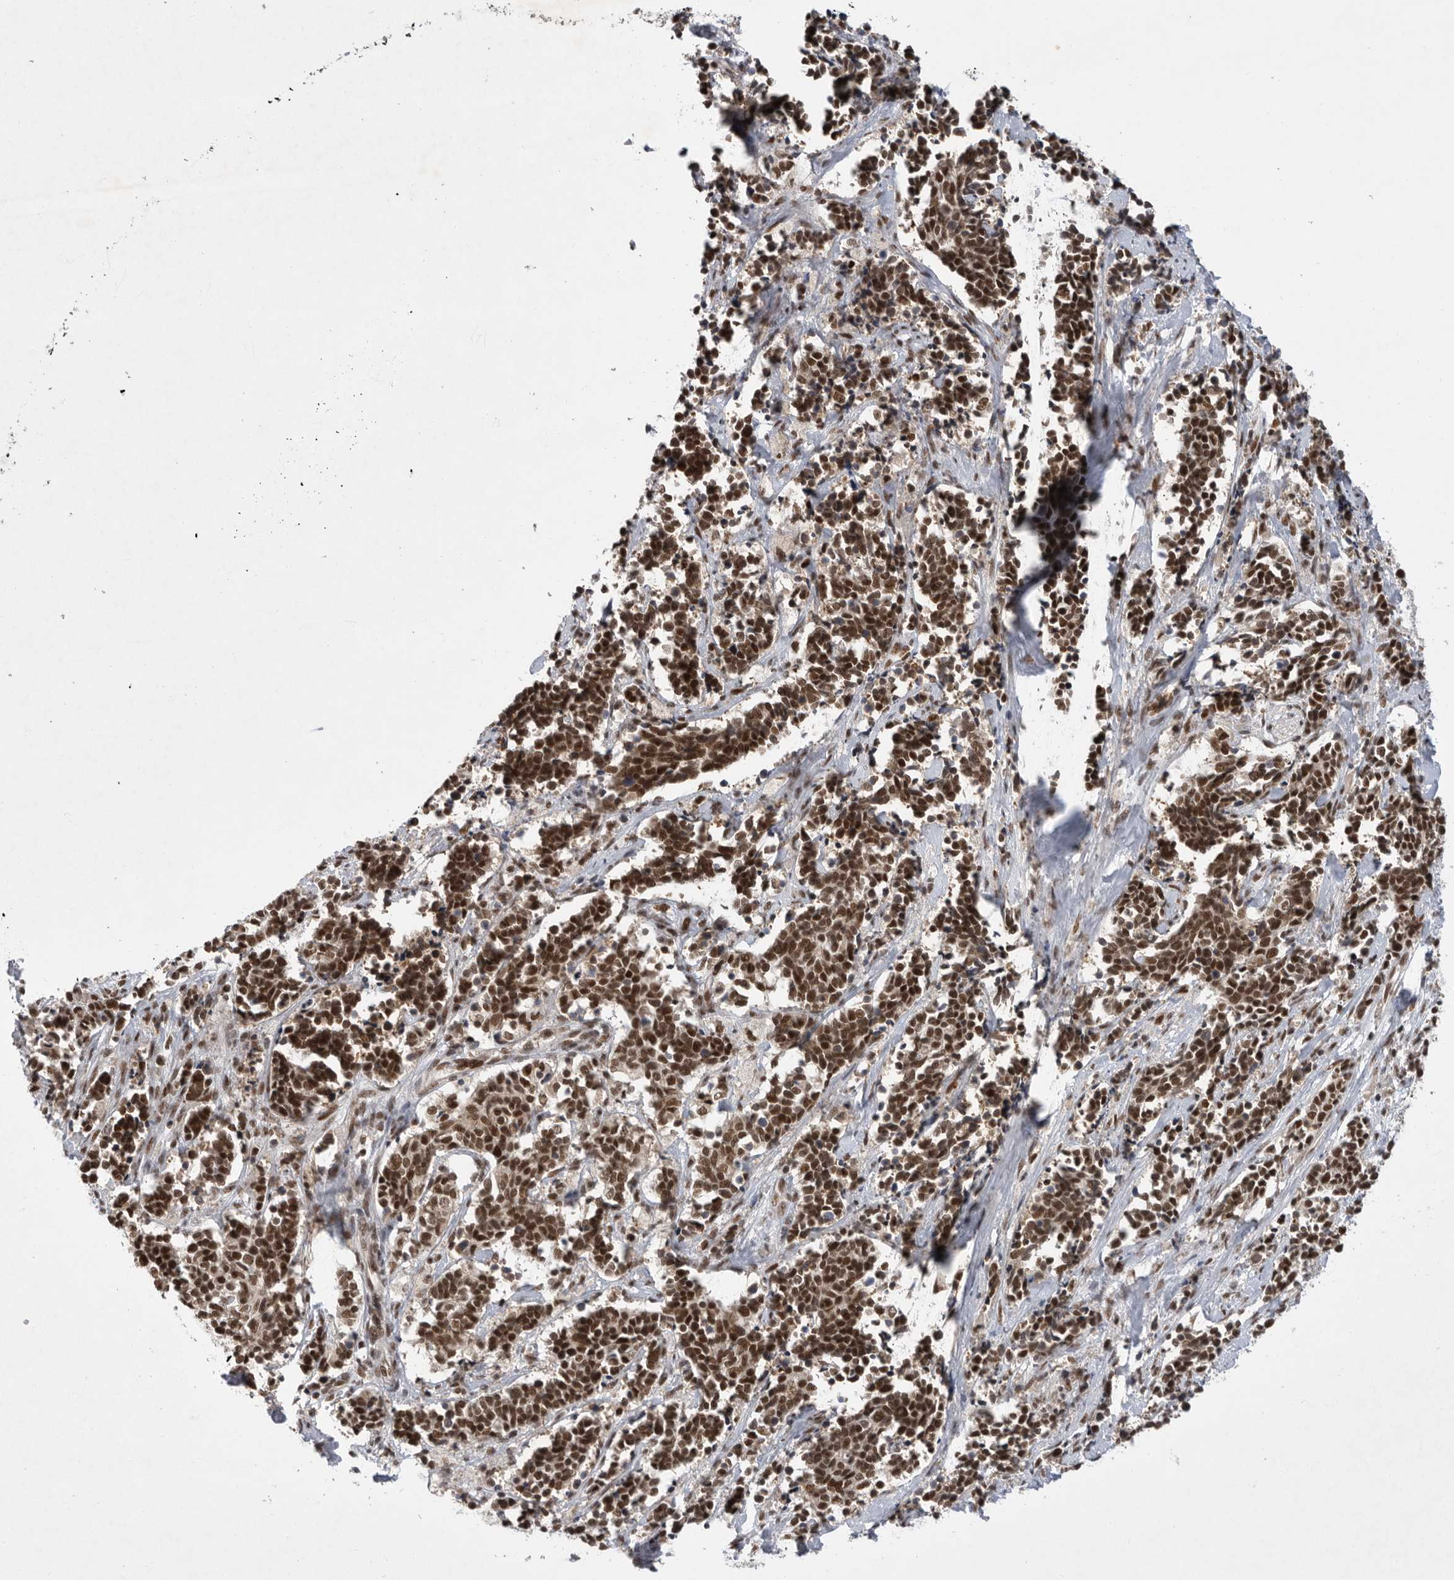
{"staining": {"intensity": "strong", "quantity": ">75%", "location": "nuclear"}, "tissue": "cervical cancer", "cell_type": "Tumor cells", "image_type": "cancer", "snomed": [{"axis": "morphology", "description": "Normal tissue, NOS"}, {"axis": "morphology", "description": "Squamous cell carcinoma, NOS"}, {"axis": "topography", "description": "Cervix"}], "caption": "Strong nuclear expression for a protein is seen in approximately >75% of tumor cells of cervical cancer (squamous cell carcinoma) using immunohistochemistry.", "gene": "ZNF830", "patient": {"sex": "female", "age": 35}}